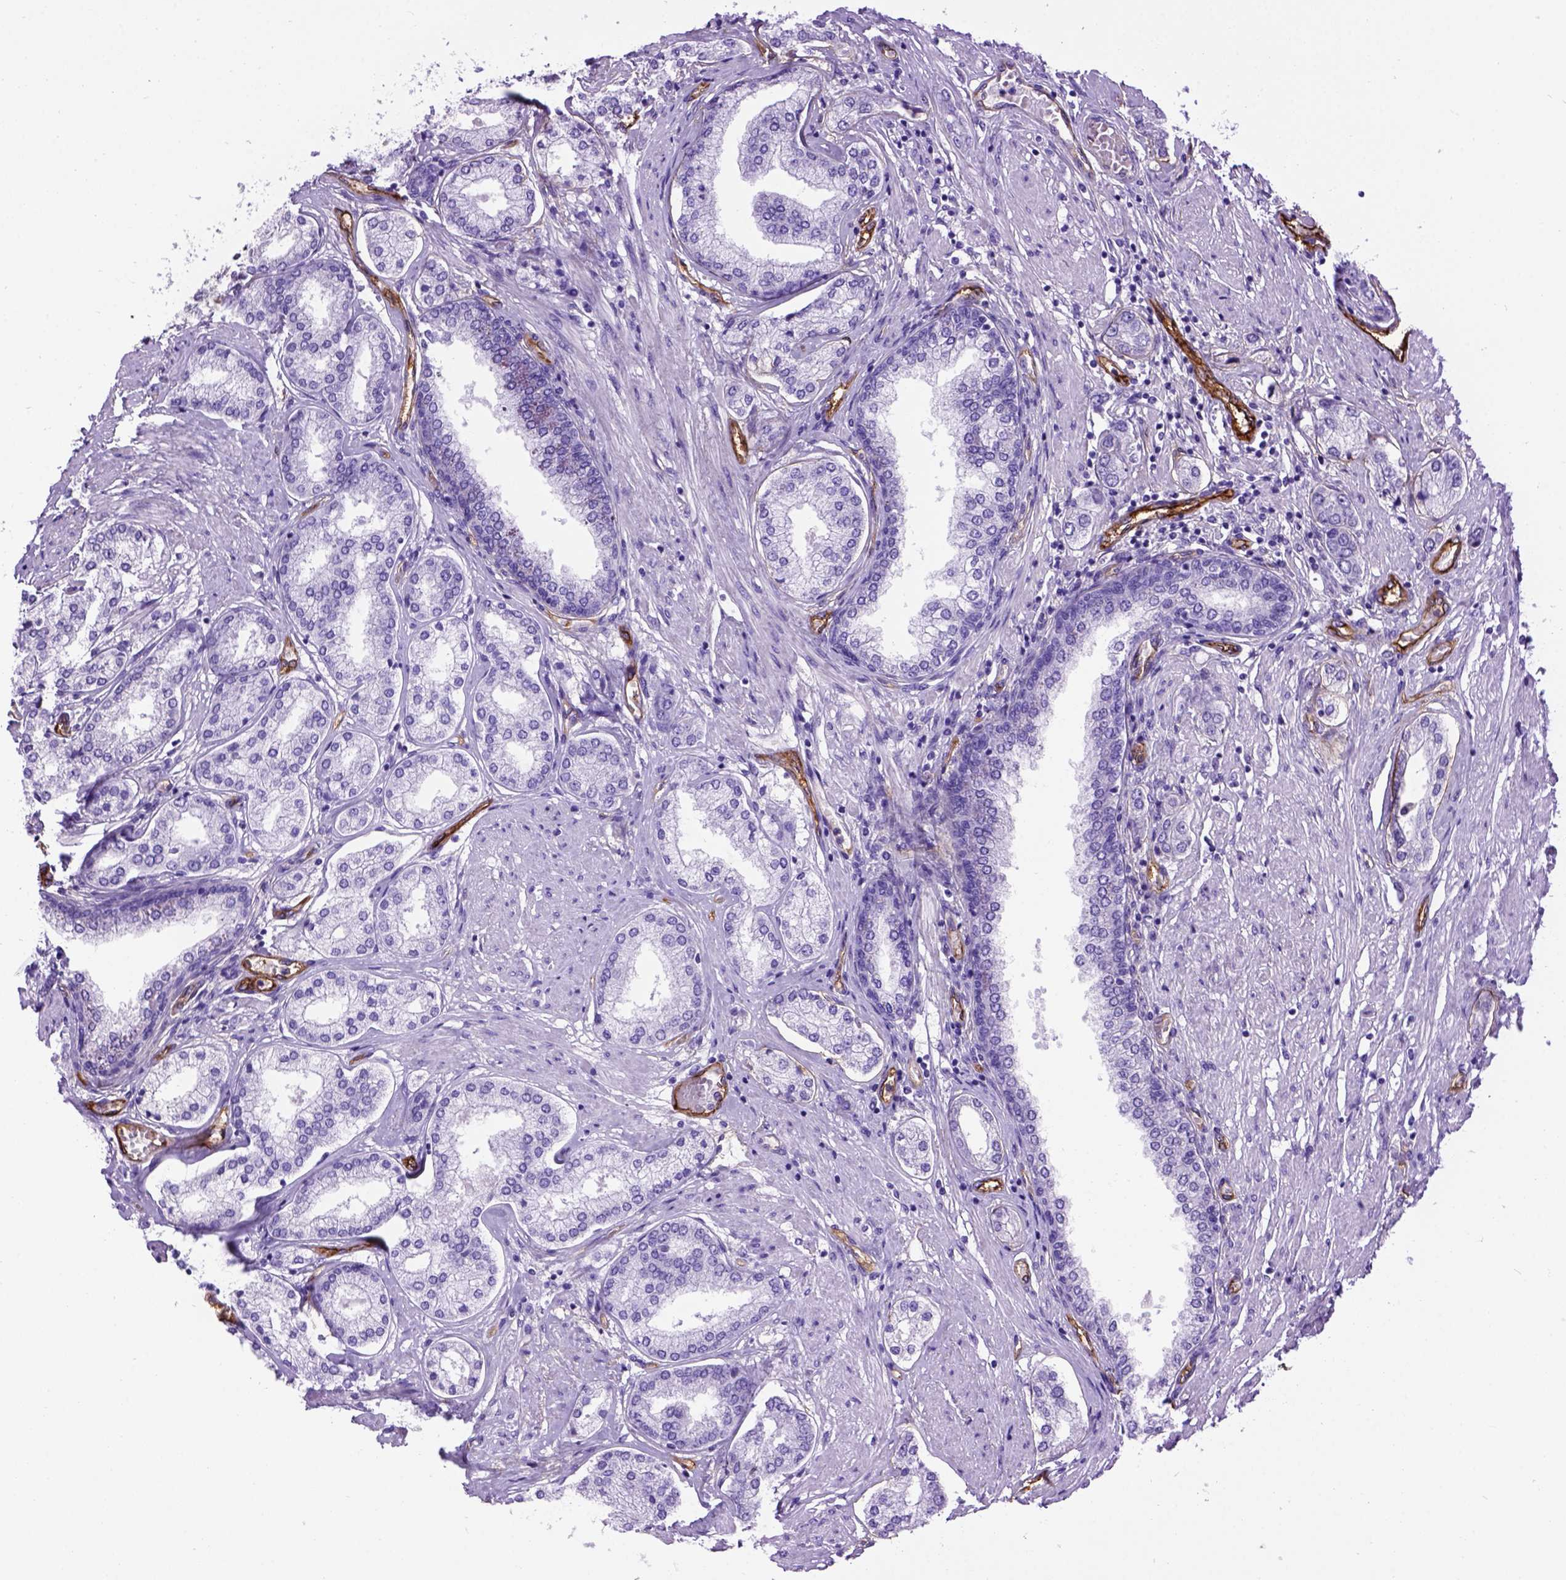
{"staining": {"intensity": "negative", "quantity": "none", "location": "none"}, "tissue": "prostate cancer", "cell_type": "Tumor cells", "image_type": "cancer", "snomed": [{"axis": "morphology", "description": "Adenocarcinoma, NOS"}, {"axis": "topography", "description": "Prostate"}], "caption": "High magnification brightfield microscopy of prostate cancer stained with DAB (3,3'-diaminobenzidine) (brown) and counterstained with hematoxylin (blue): tumor cells show no significant positivity.", "gene": "ENG", "patient": {"sex": "male", "age": 63}}